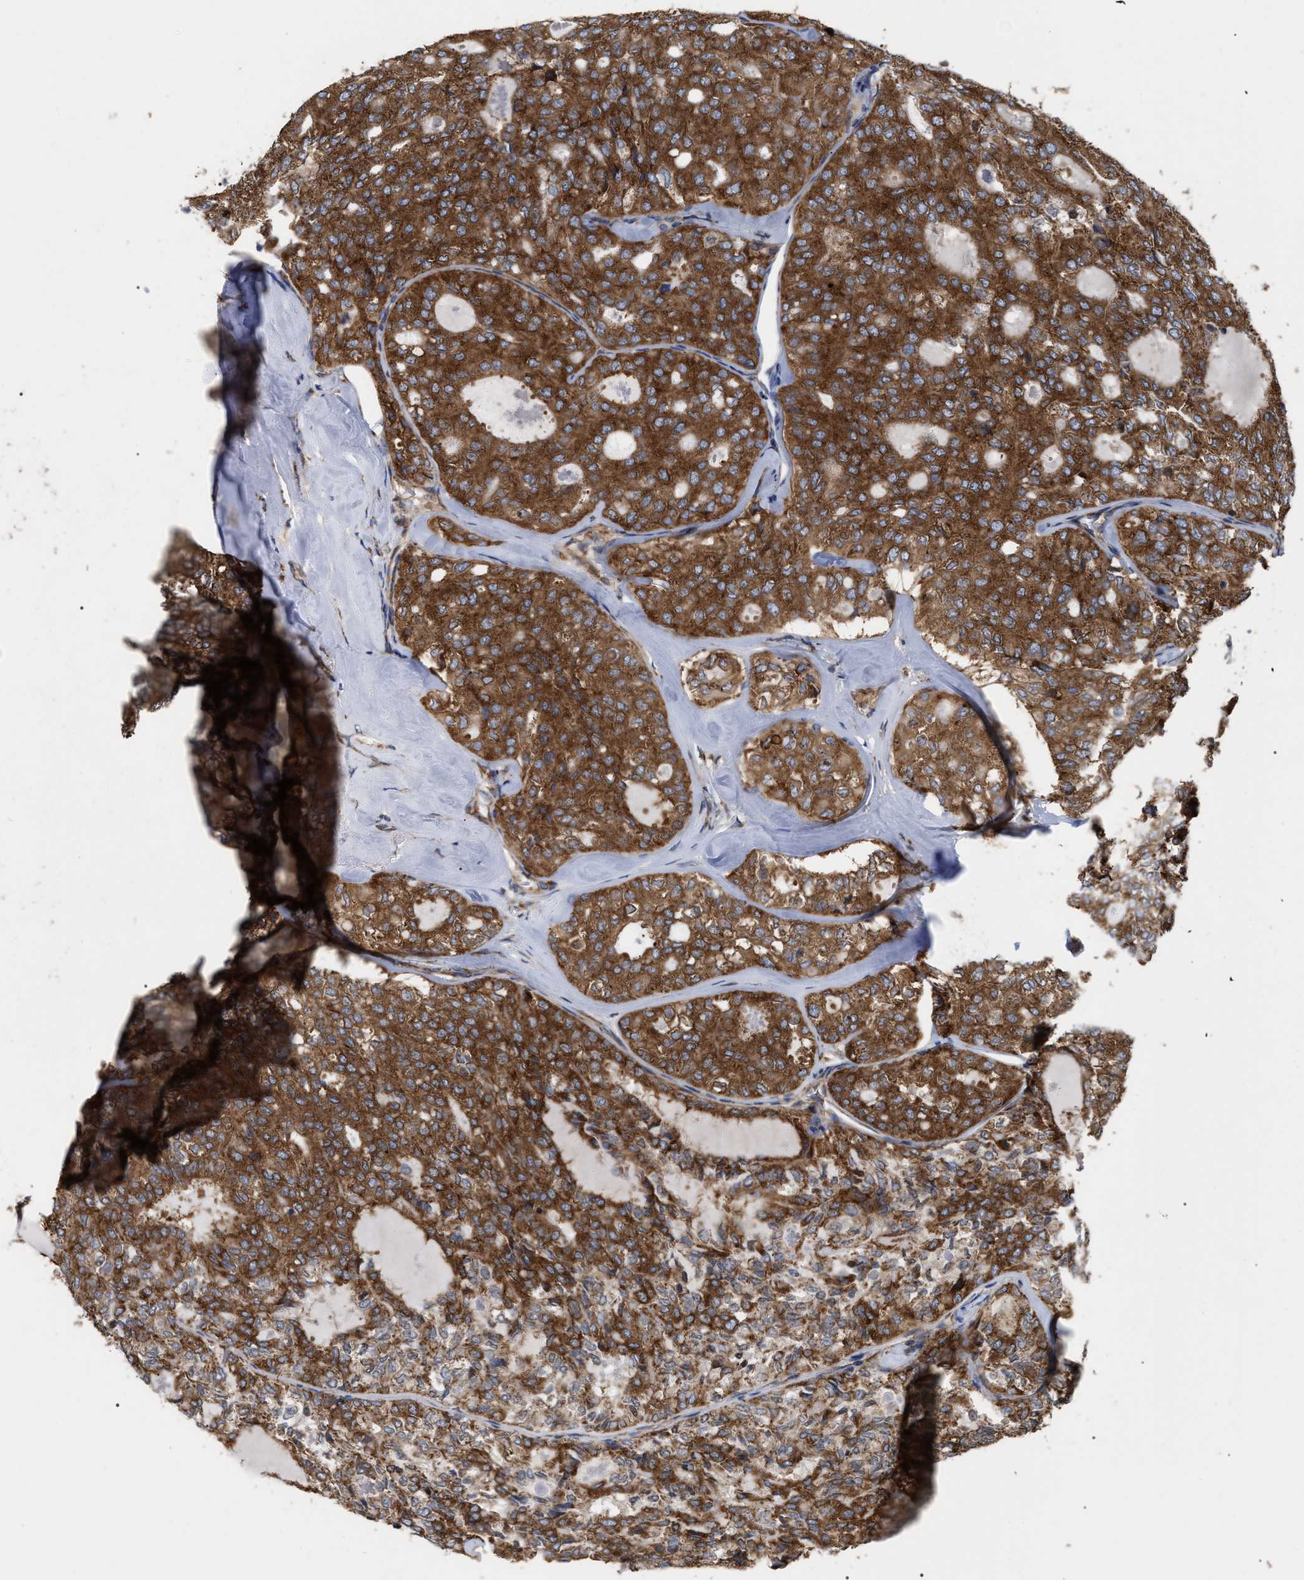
{"staining": {"intensity": "strong", "quantity": ">75%", "location": "cytoplasmic/membranous"}, "tissue": "thyroid cancer", "cell_type": "Tumor cells", "image_type": "cancer", "snomed": [{"axis": "morphology", "description": "Follicular adenoma carcinoma, NOS"}, {"axis": "topography", "description": "Thyroid gland"}], "caption": "Human thyroid cancer (follicular adenoma carcinoma) stained for a protein (brown) exhibits strong cytoplasmic/membranous positive staining in approximately >75% of tumor cells.", "gene": "FAM120A", "patient": {"sex": "male", "age": 75}}